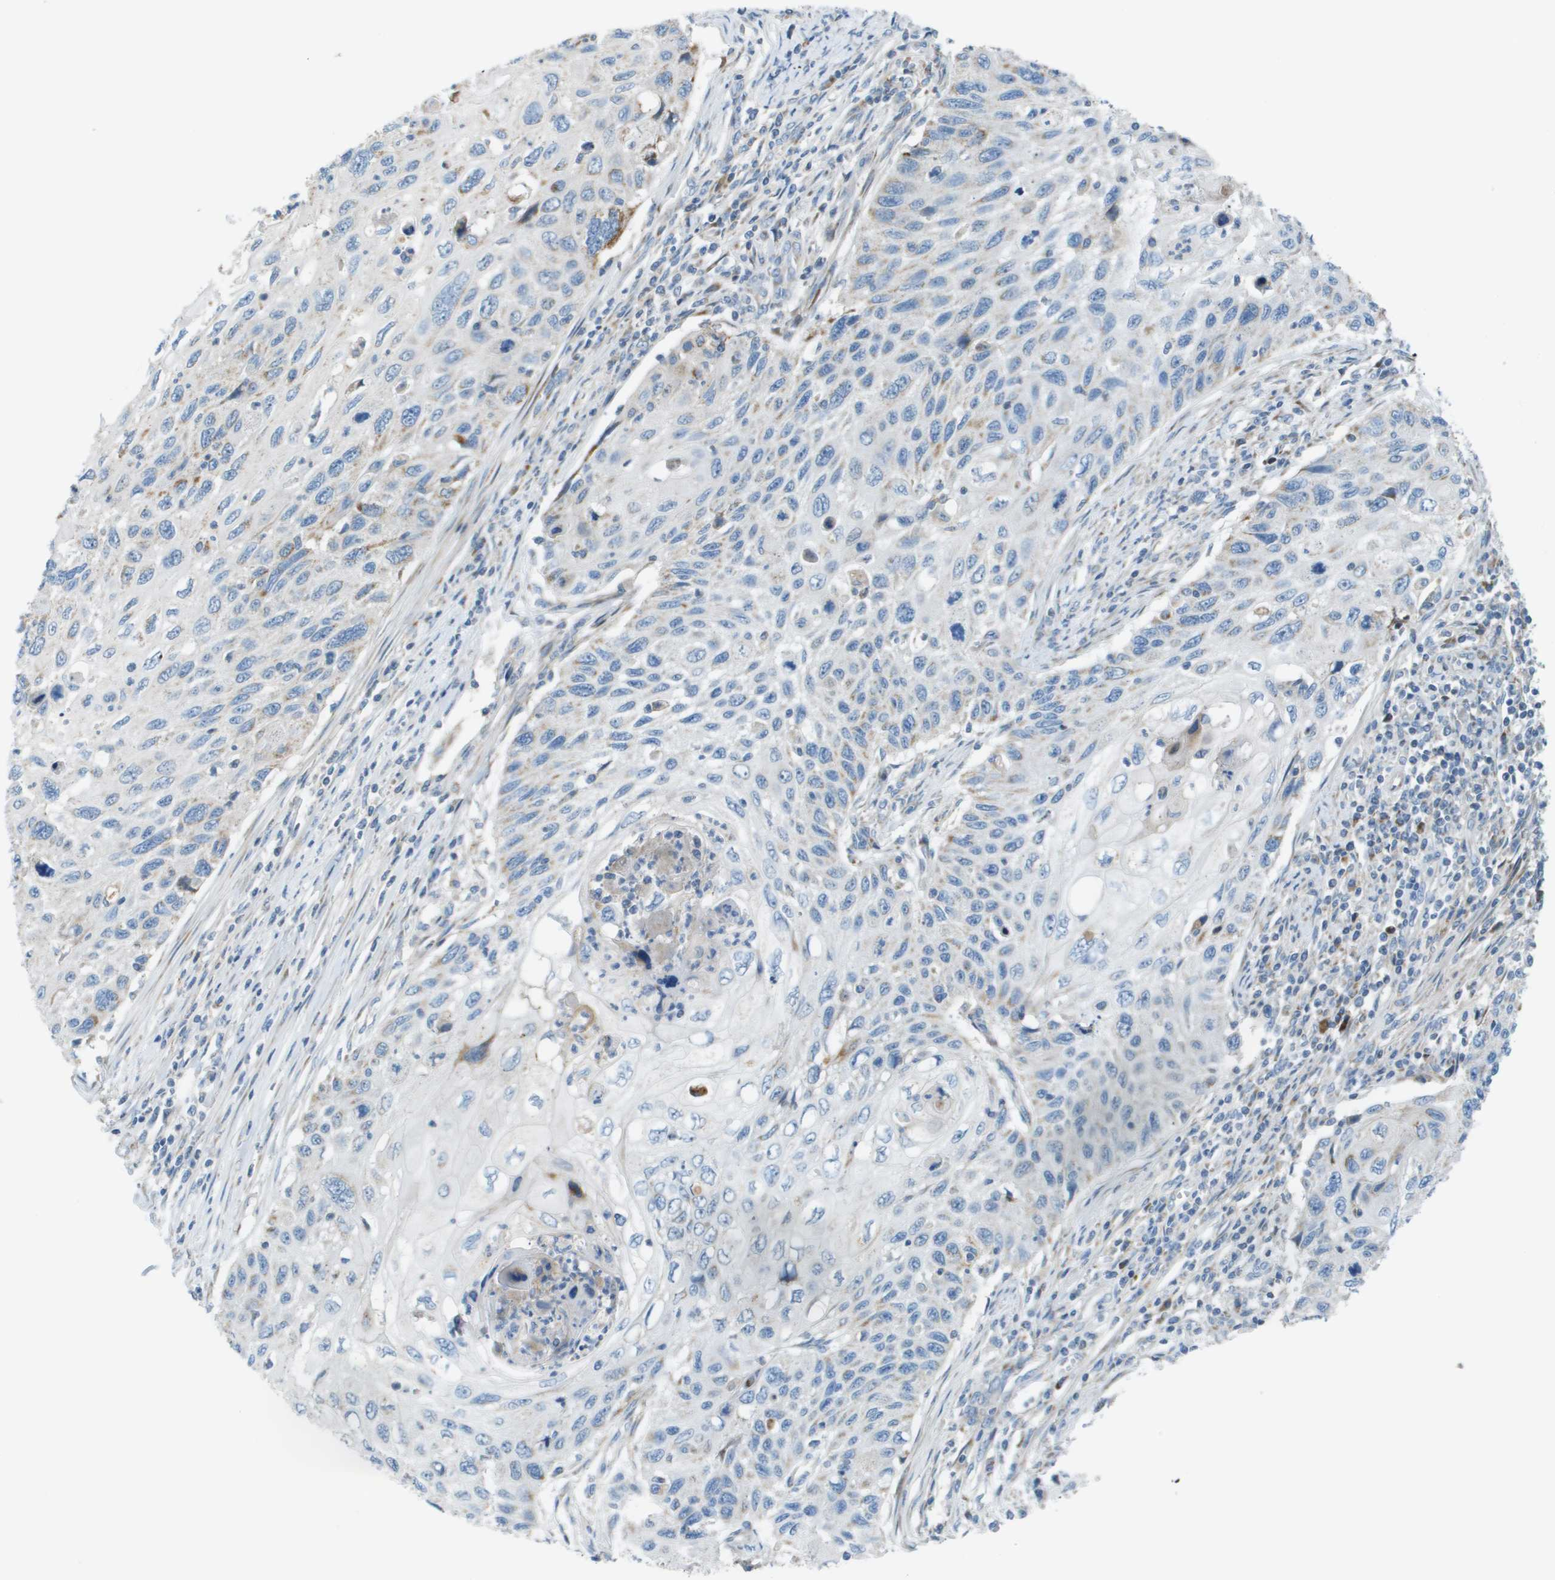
{"staining": {"intensity": "weak", "quantity": "<25%", "location": "cytoplasmic/membranous"}, "tissue": "cervical cancer", "cell_type": "Tumor cells", "image_type": "cancer", "snomed": [{"axis": "morphology", "description": "Squamous cell carcinoma, NOS"}, {"axis": "topography", "description": "Cervix"}], "caption": "Human squamous cell carcinoma (cervical) stained for a protein using immunohistochemistry displays no staining in tumor cells.", "gene": "GALNT6", "patient": {"sex": "female", "age": 70}}